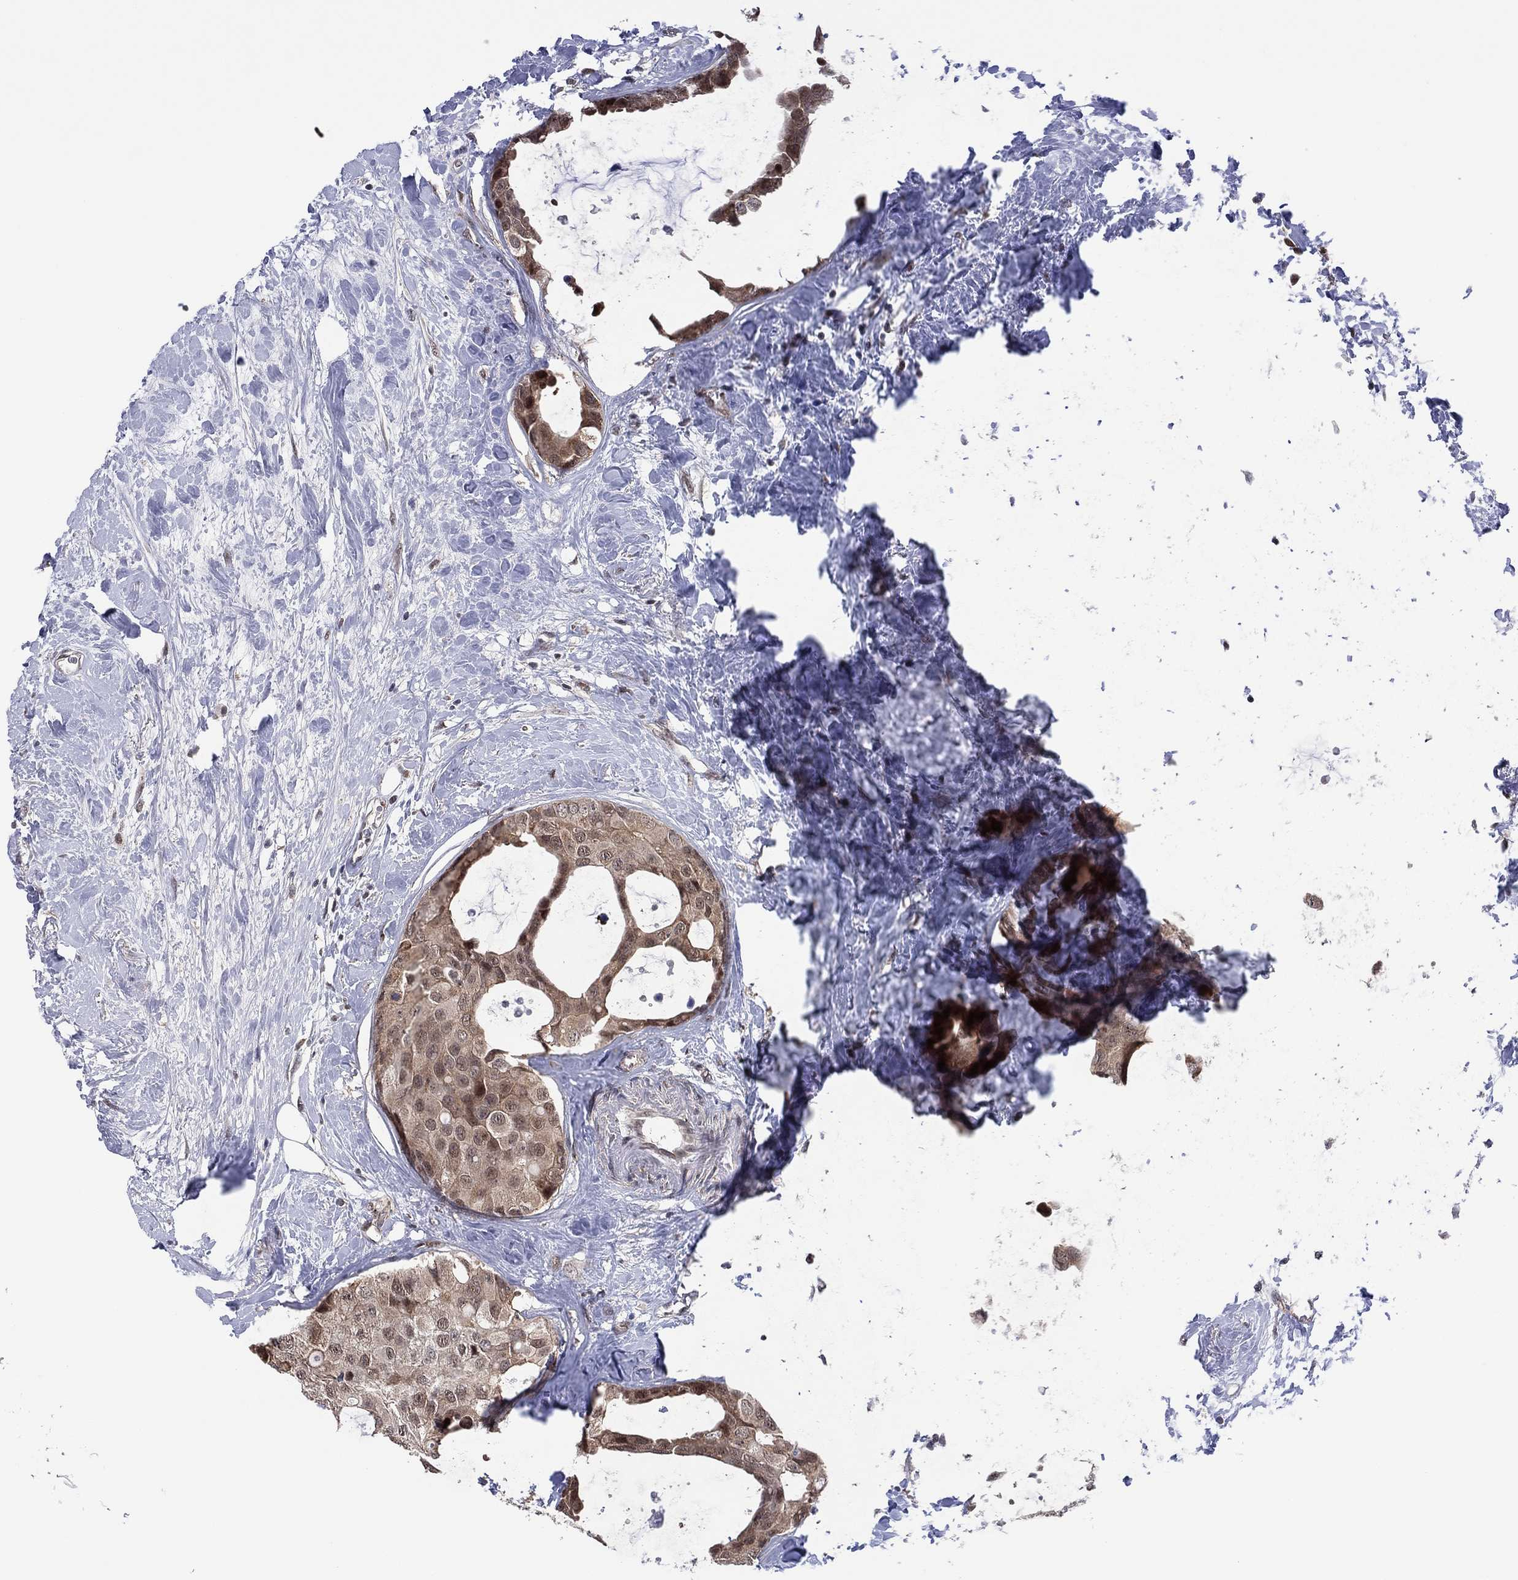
{"staining": {"intensity": "weak", "quantity": "25%-75%", "location": "cytoplasmic/membranous"}, "tissue": "breast cancer", "cell_type": "Tumor cells", "image_type": "cancer", "snomed": [{"axis": "morphology", "description": "Duct carcinoma"}, {"axis": "topography", "description": "Breast"}], "caption": "IHC histopathology image of invasive ductal carcinoma (breast) stained for a protein (brown), which exhibits low levels of weak cytoplasmic/membranous expression in about 25%-75% of tumor cells.", "gene": "PIDD1", "patient": {"sex": "female", "age": 45}}